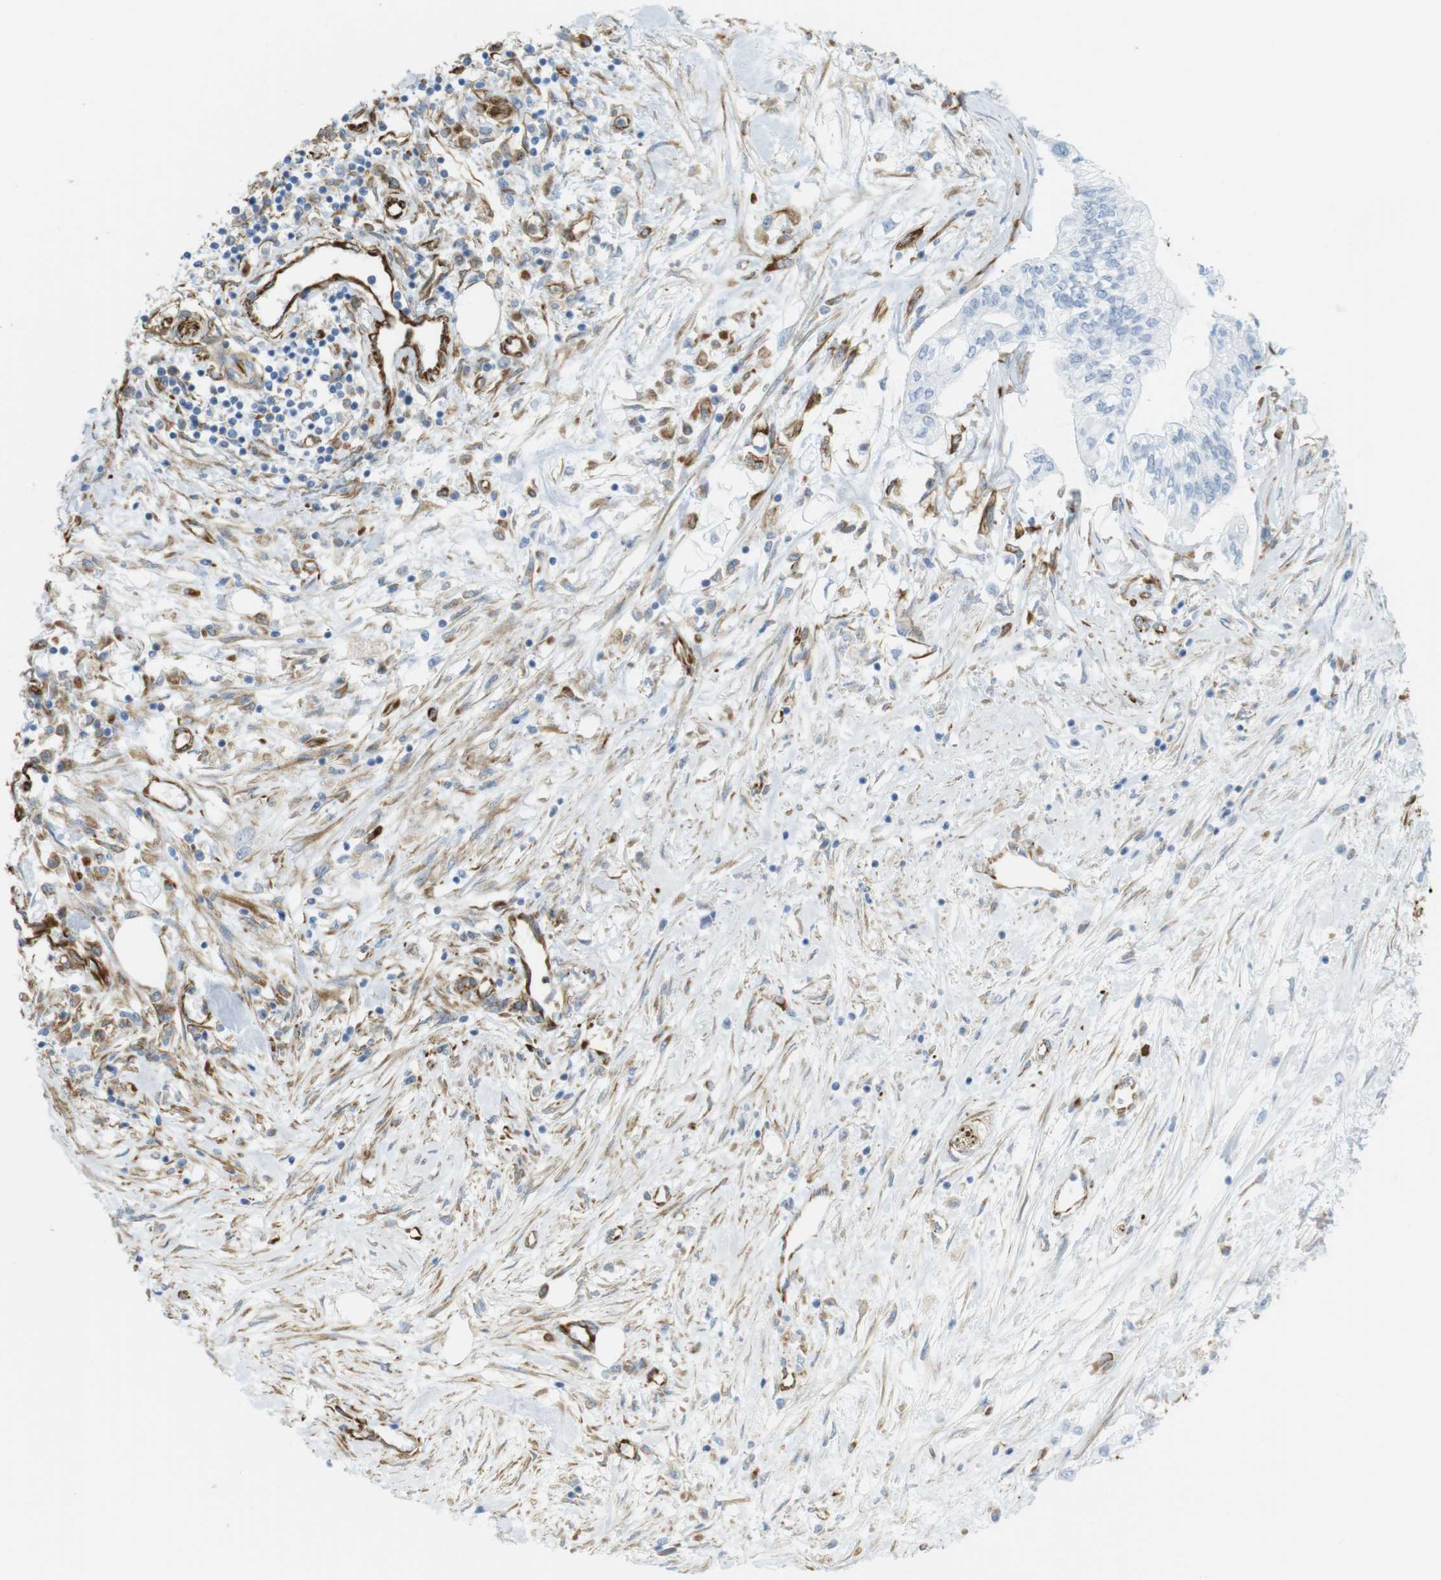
{"staining": {"intensity": "negative", "quantity": "none", "location": "none"}, "tissue": "pancreatic cancer", "cell_type": "Tumor cells", "image_type": "cancer", "snomed": [{"axis": "morphology", "description": "Adenocarcinoma, NOS"}, {"axis": "topography", "description": "Pancreas"}], "caption": "Pancreatic cancer (adenocarcinoma) was stained to show a protein in brown. There is no significant staining in tumor cells. (DAB immunohistochemistry, high magnification).", "gene": "MS4A10", "patient": {"sex": "female", "age": 77}}